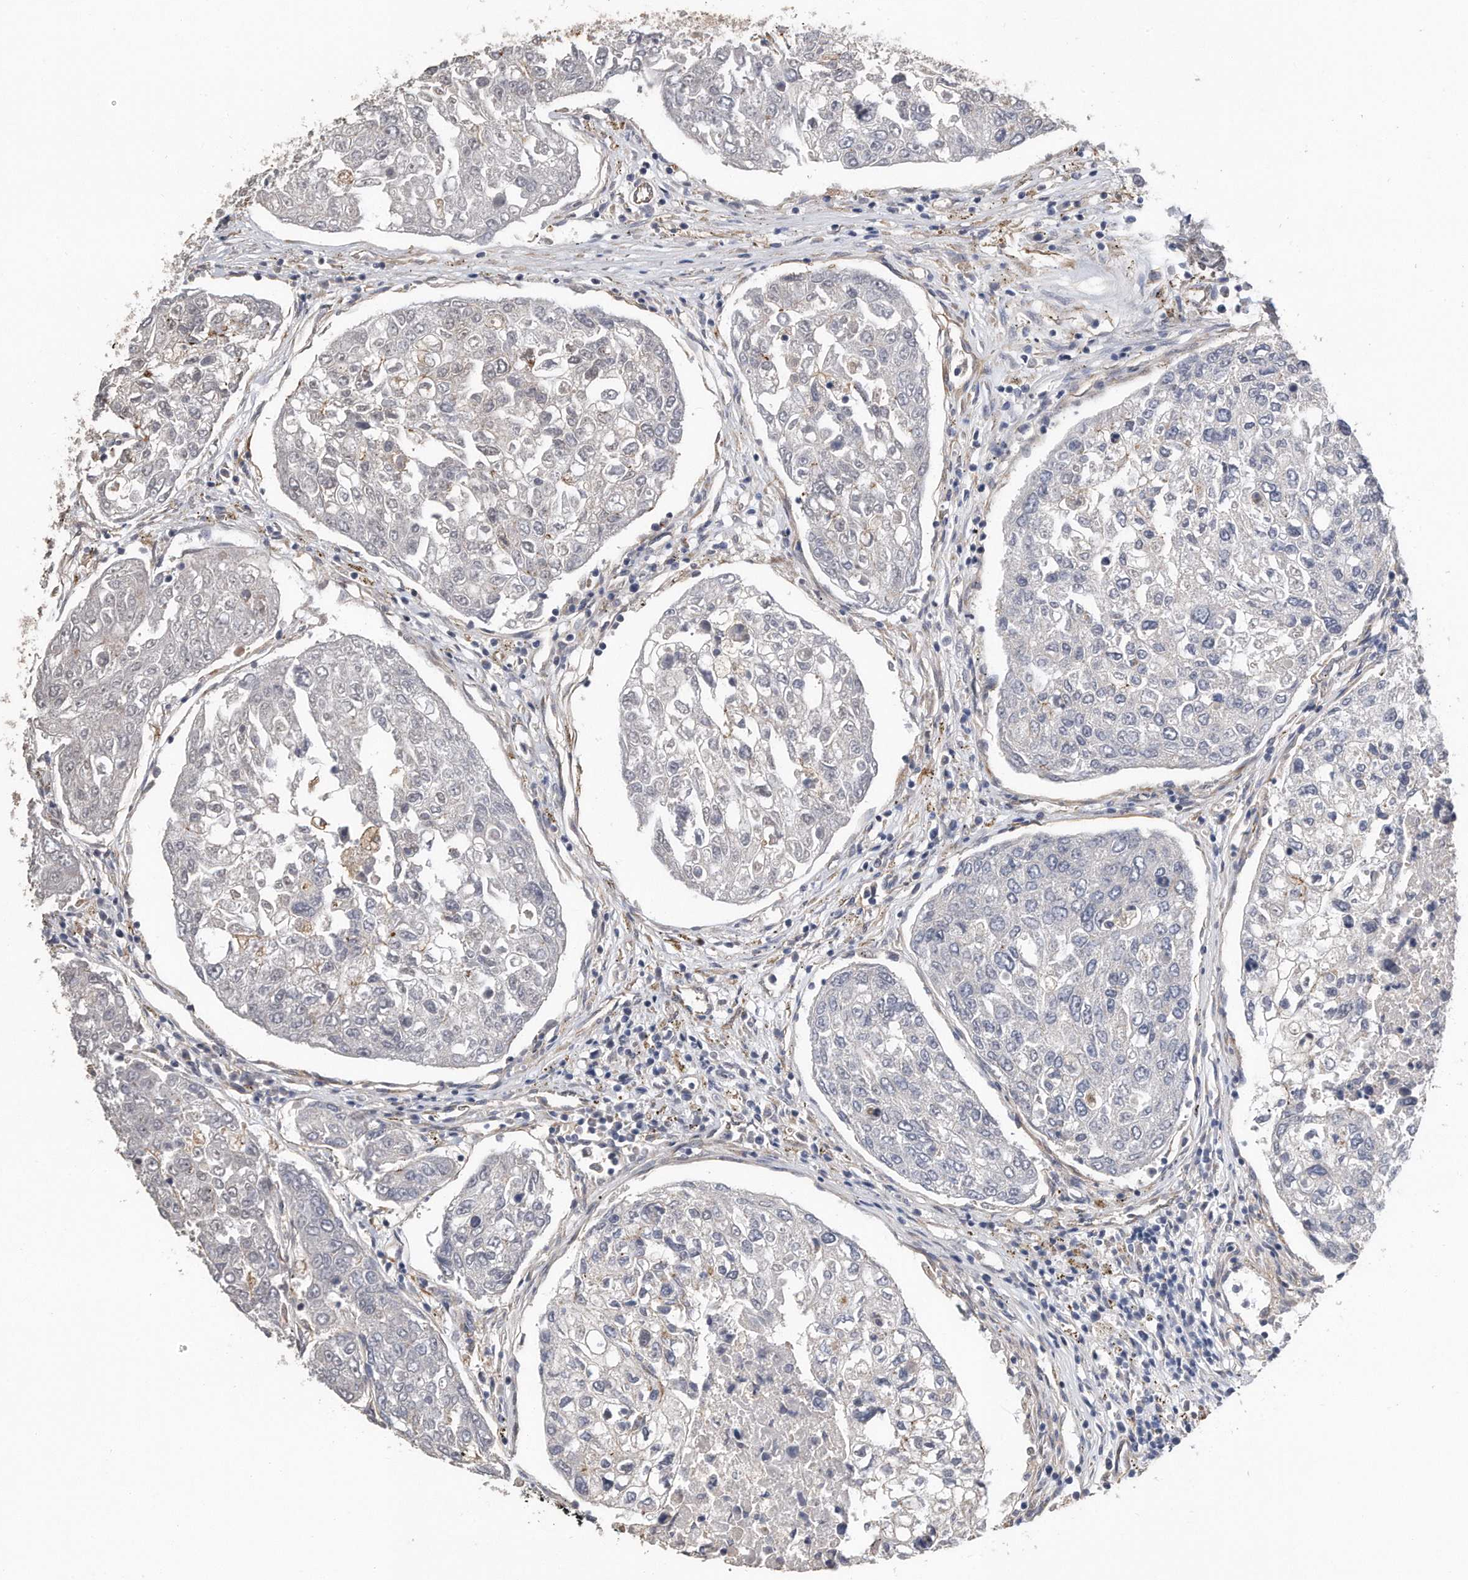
{"staining": {"intensity": "negative", "quantity": "none", "location": "none"}, "tissue": "urothelial cancer", "cell_type": "Tumor cells", "image_type": "cancer", "snomed": [{"axis": "morphology", "description": "Urothelial carcinoma, High grade"}, {"axis": "topography", "description": "Lymph node"}, {"axis": "topography", "description": "Urinary bladder"}], "caption": "This is an IHC micrograph of urothelial carcinoma (high-grade). There is no positivity in tumor cells.", "gene": "GPC1", "patient": {"sex": "male", "age": 51}}